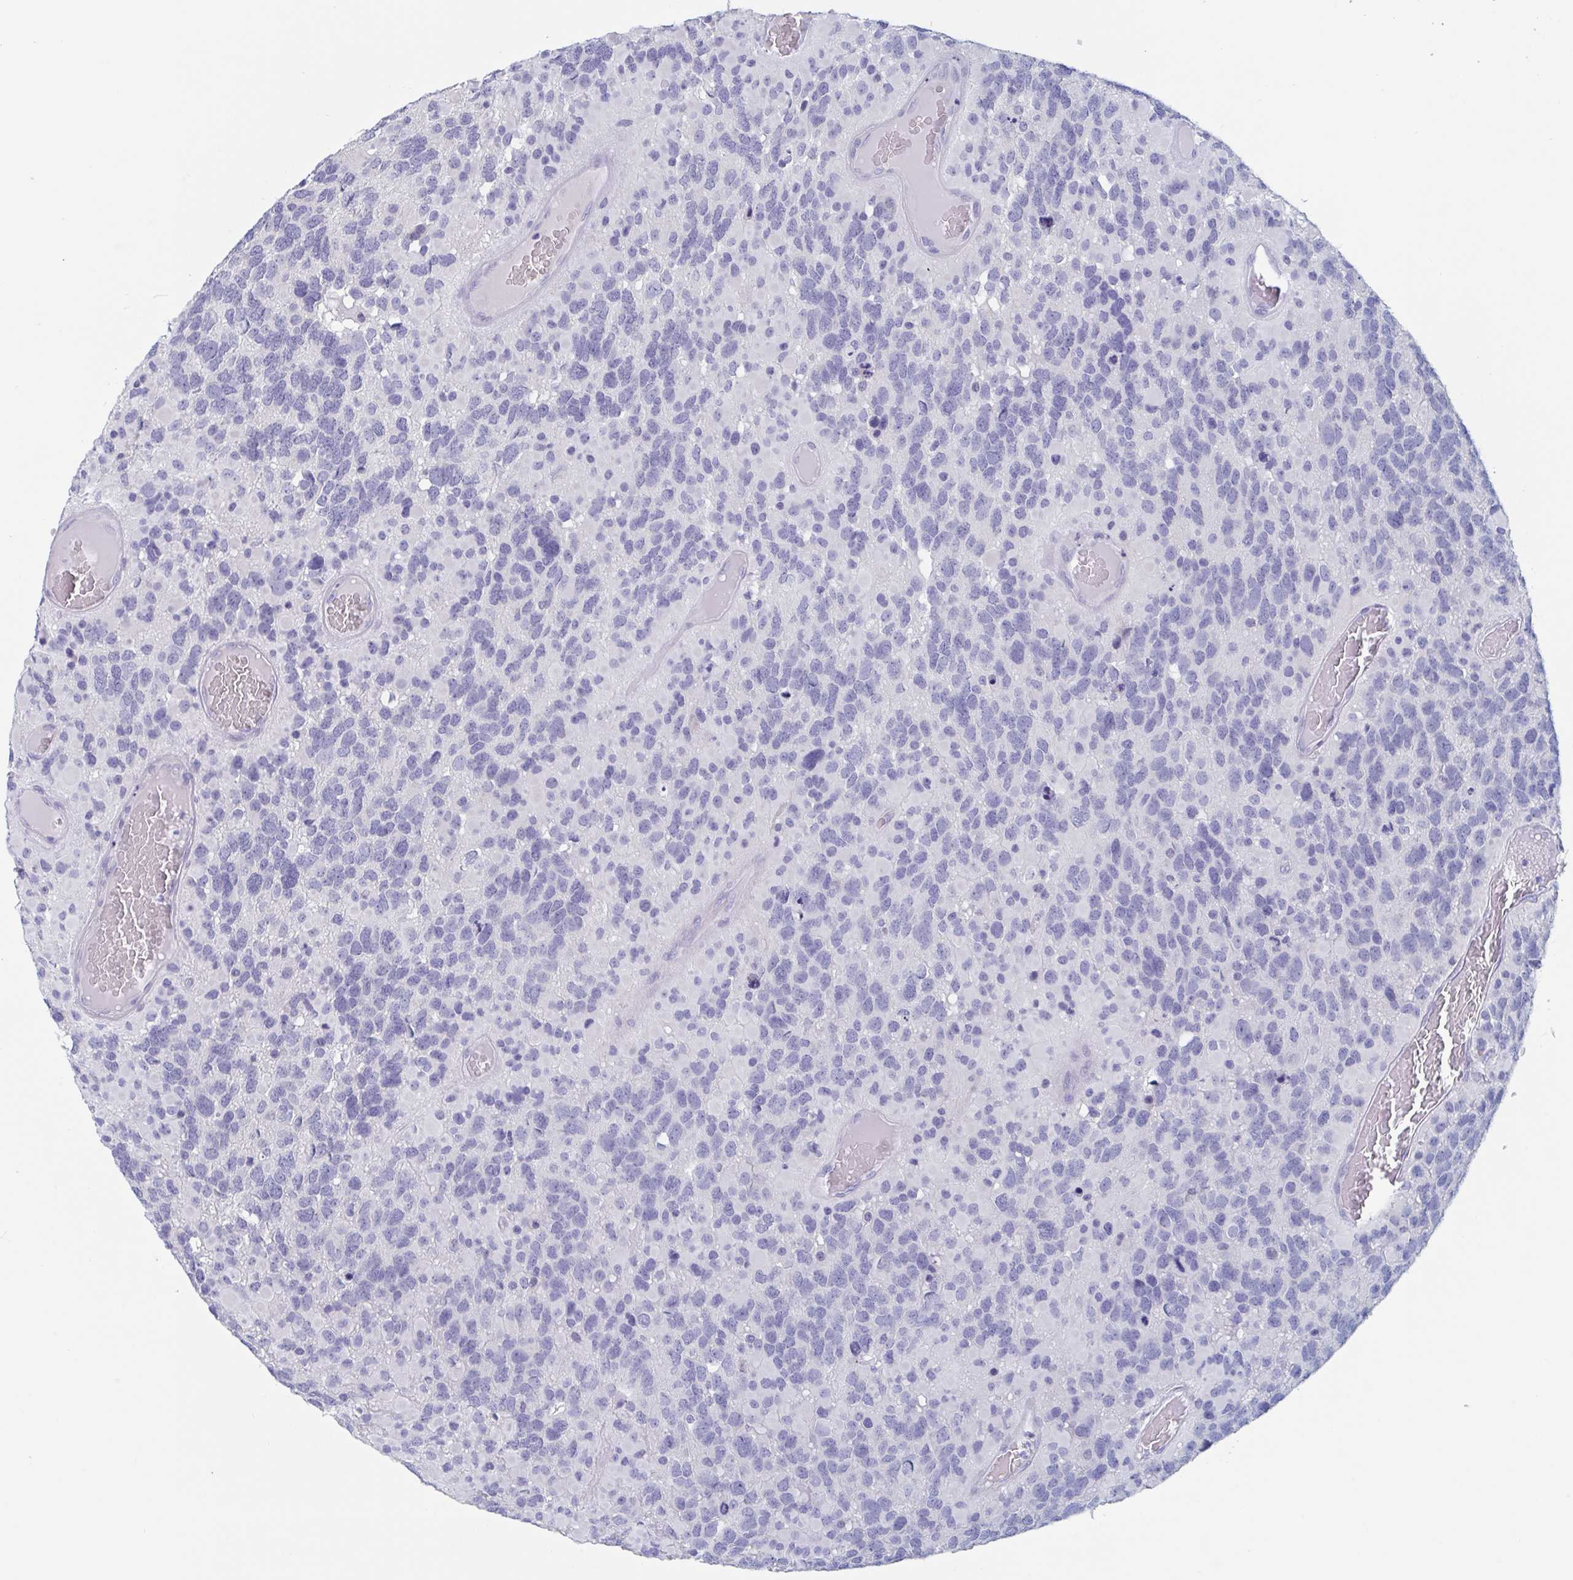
{"staining": {"intensity": "negative", "quantity": "none", "location": "none"}, "tissue": "glioma", "cell_type": "Tumor cells", "image_type": "cancer", "snomed": [{"axis": "morphology", "description": "Glioma, malignant, High grade"}, {"axis": "topography", "description": "Brain"}], "caption": "Human malignant high-grade glioma stained for a protein using IHC shows no expression in tumor cells.", "gene": "DPEP3", "patient": {"sex": "female", "age": 40}}